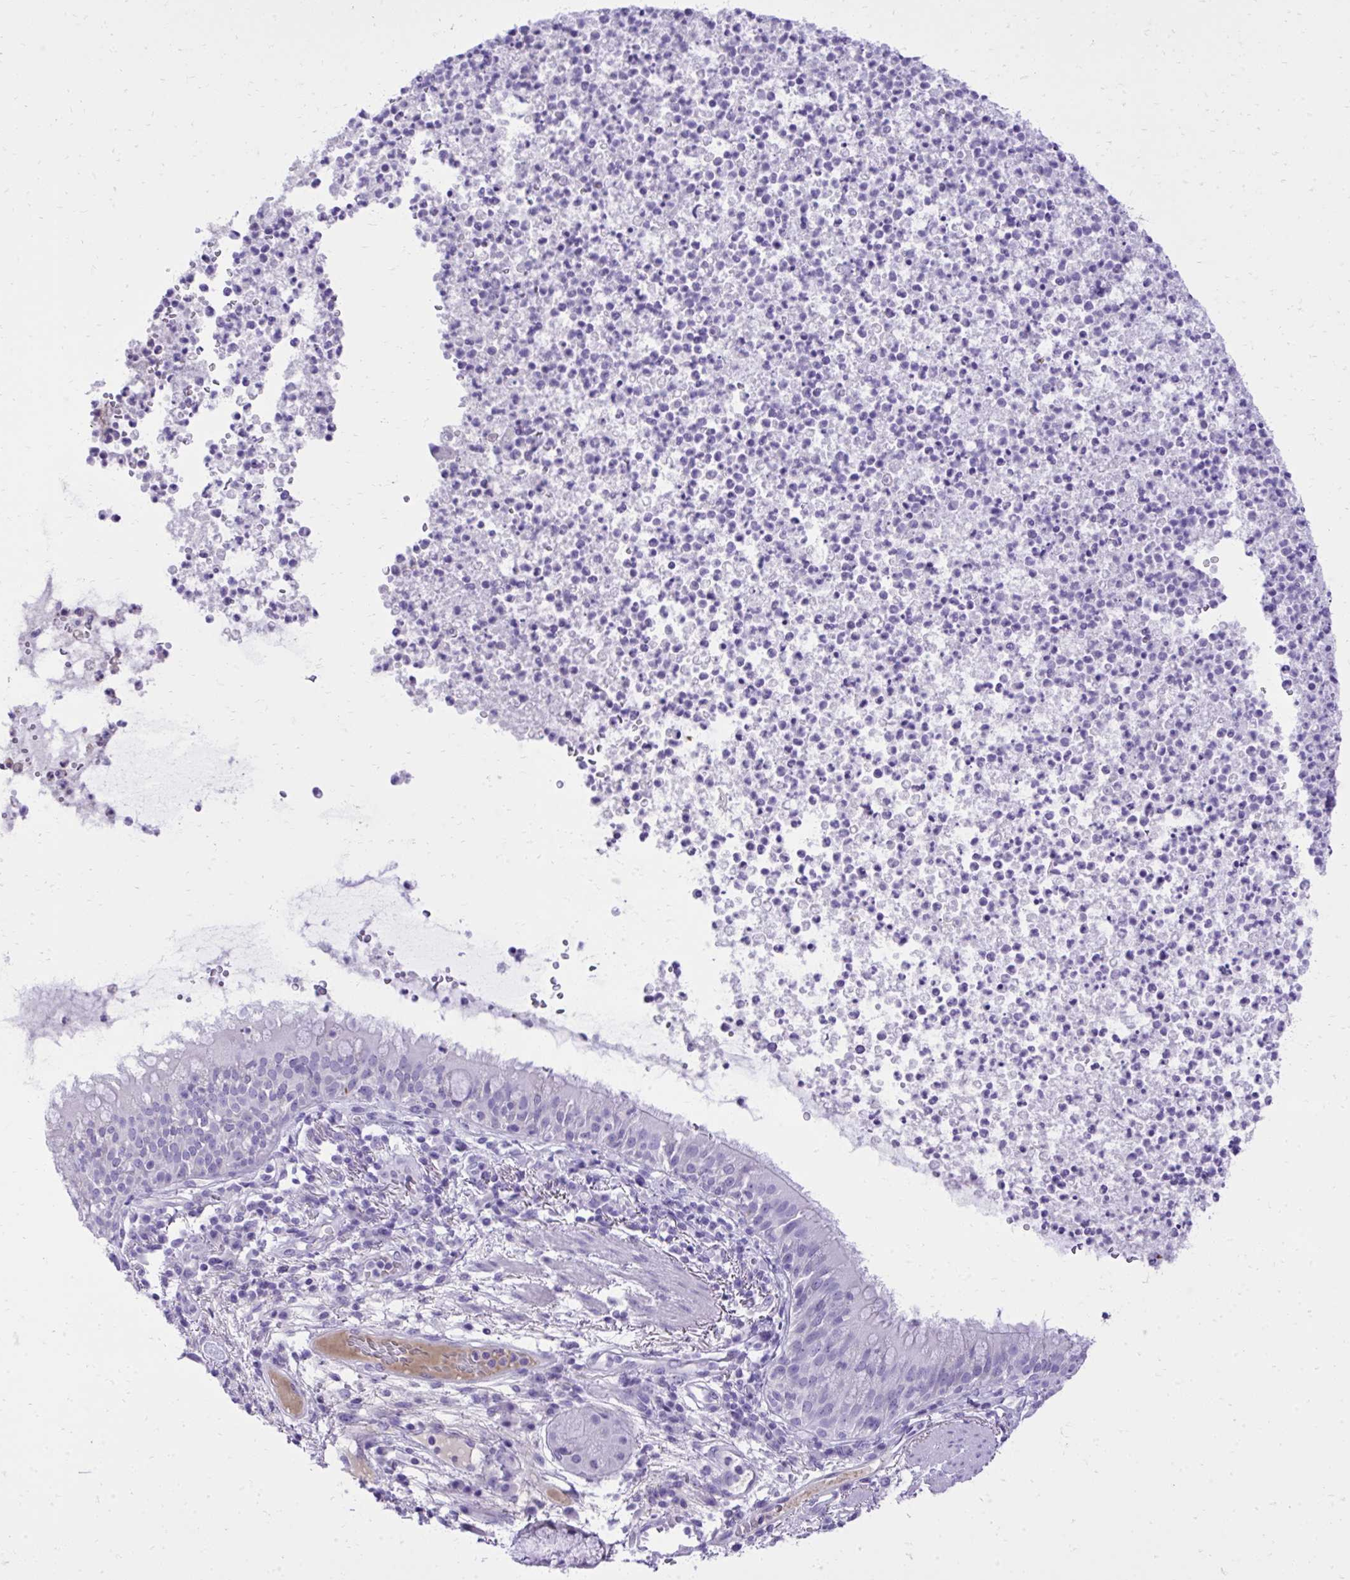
{"staining": {"intensity": "negative", "quantity": "none", "location": "none"}, "tissue": "bronchus", "cell_type": "Respiratory epithelial cells", "image_type": "normal", "snomed": [{"axis": "morphology", "description": "Normal tissue, NOS"}, {"axis": "topography", "description": "Cartilage tissue"}, {"axis": "topography", "description": "Bronchus"}], "caption": "IHC photomicrograph of benign bronchus stained for a protein (brown), which reveals no positivity in respiratory epithelial cells. (DAB IHC, high magnification).", "gene": "ST6GALNAC3", "patient": {"sex": "male", "age": 56}}